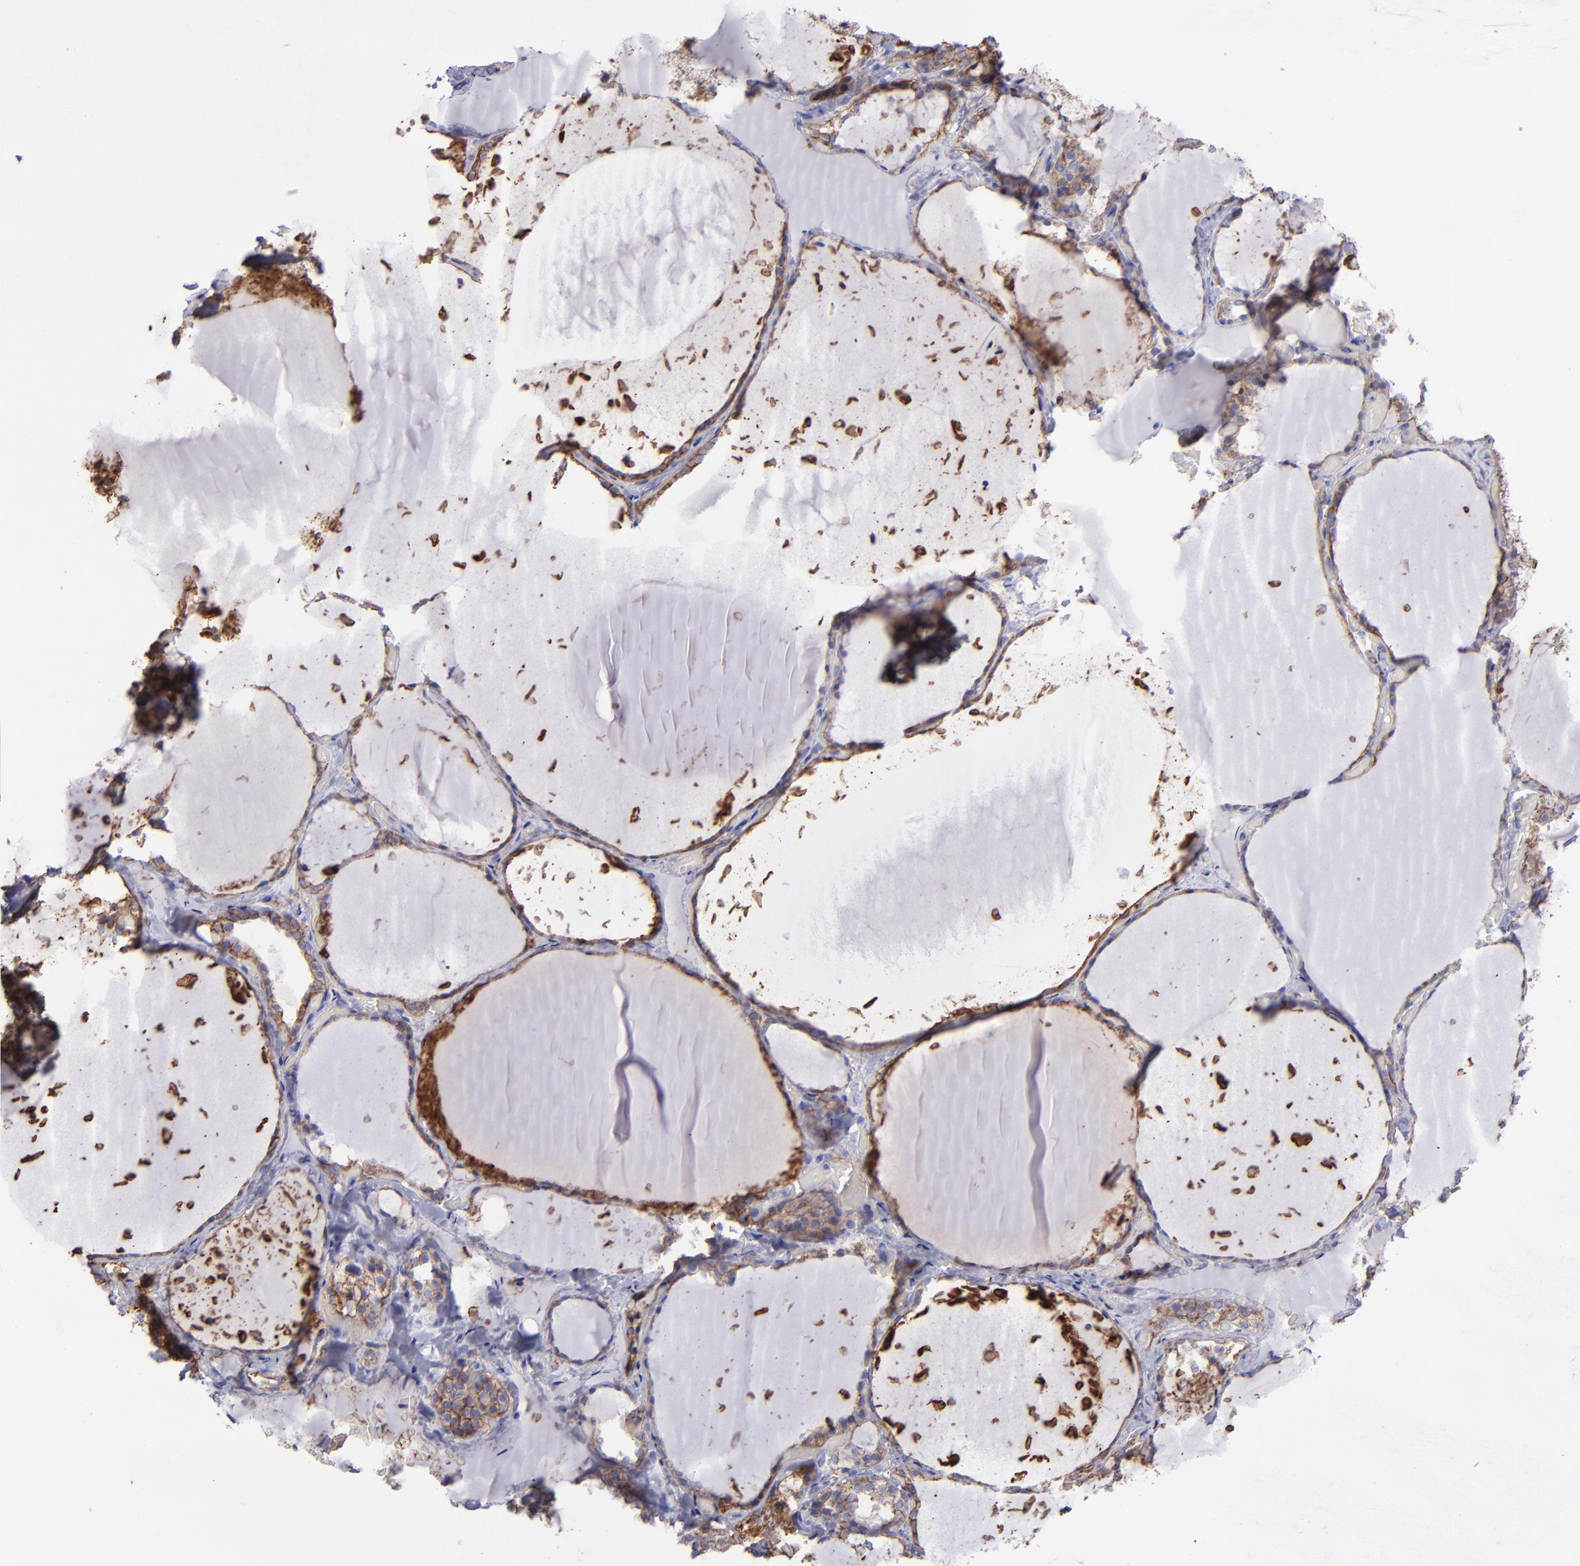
{"staining": {"intensity": "moderate", "quantity": ">75%", "location": "cytoplasmic/membranous"}, "tissue": "thyroid gland", "cell_type": "Glandular cells", "image_type": "normal", "snomed": [{"axis": "morphology", "description": "Normal tissue, NOS"}, {"axis": "topography", "description": "Thyroid gland"}], "caption": "An image of thyroid gland stained for a protein displays moderate cytoplasmic/membranous brown staining in glandular cells.", "gene": "ITGAV", "patient": {"sex": "female", "age": 22}}